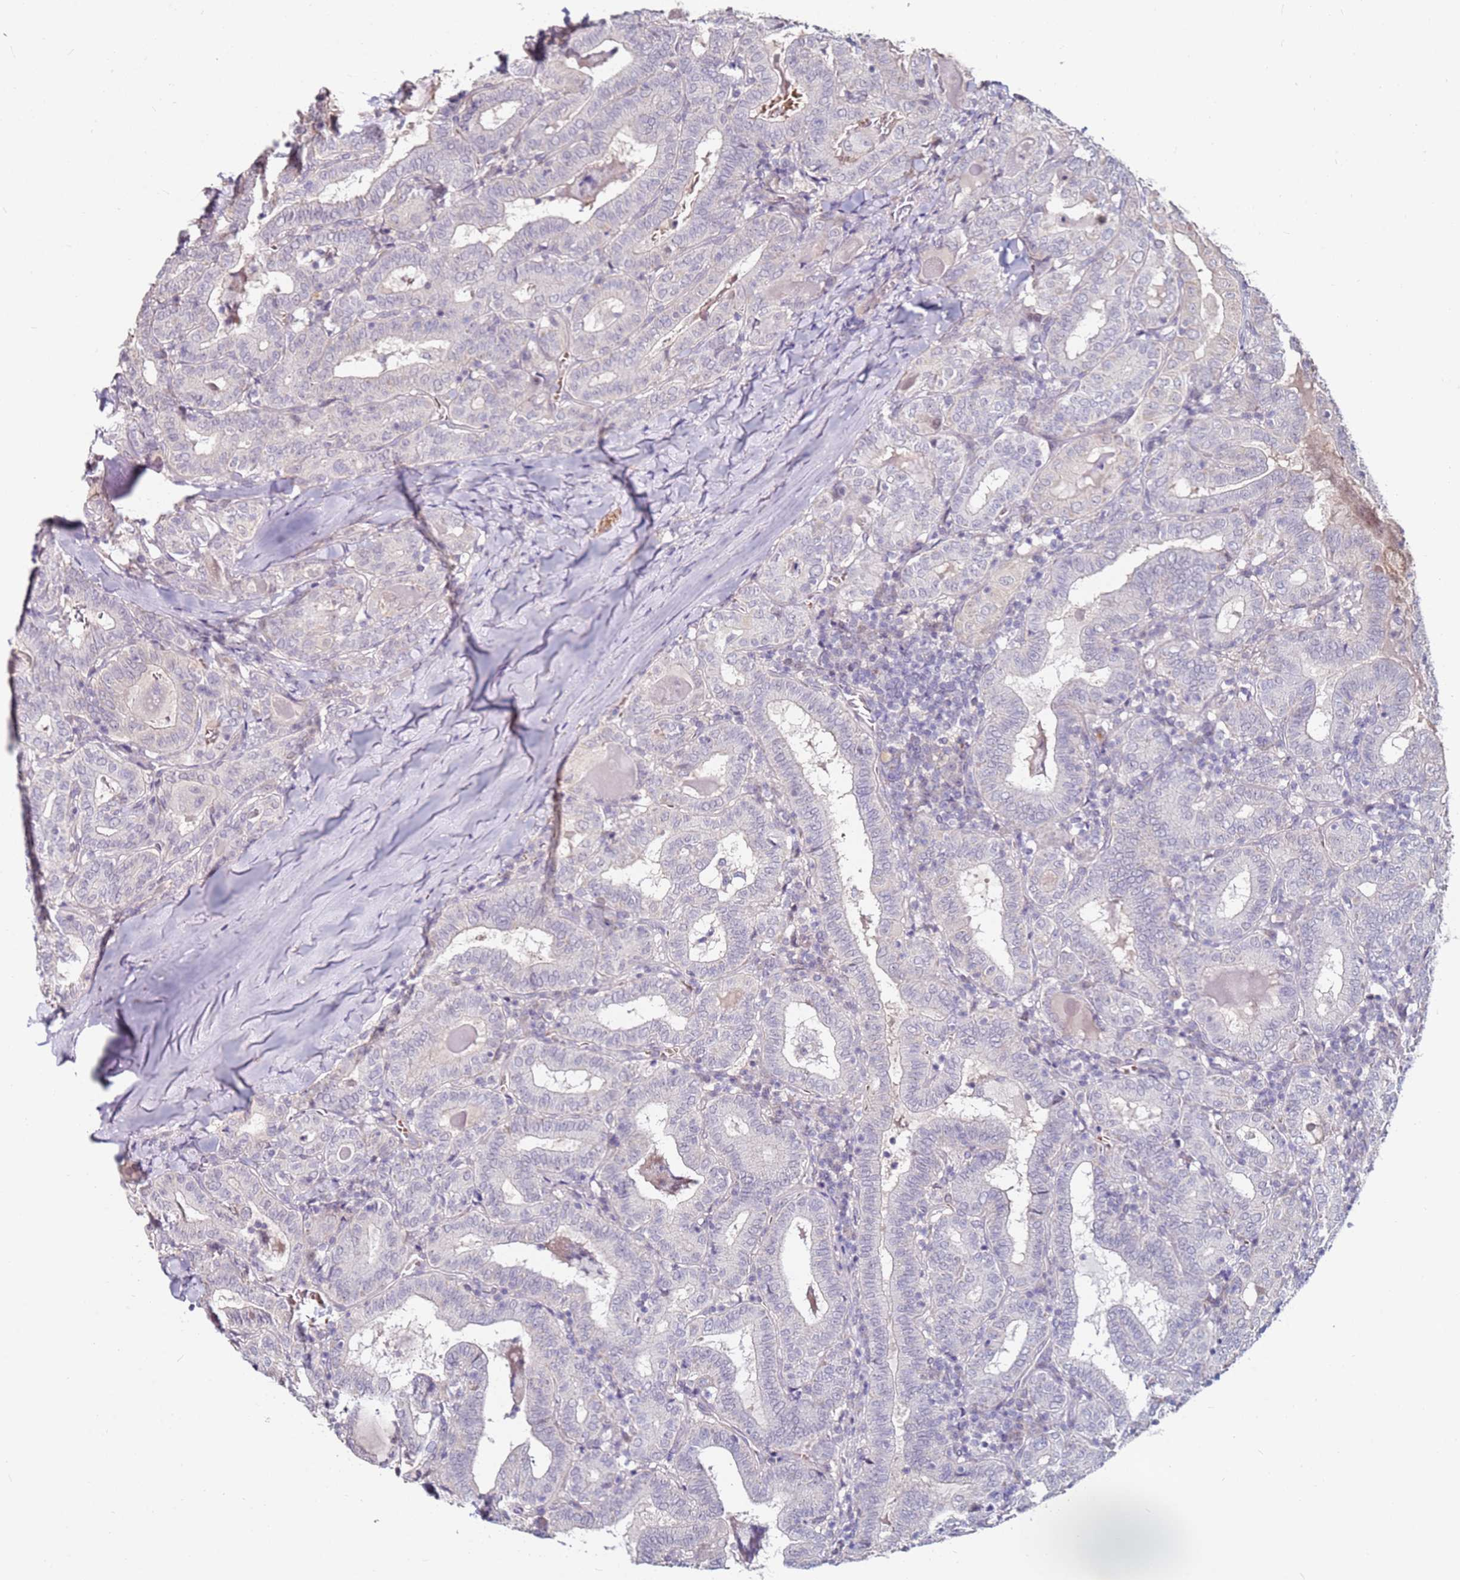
{"staining": {"intensity": "negative", "quantity": "none", "location": "none"}, "tissue": "thyroid cancer", "cell_type": "Tumor cells", "image_type": "cancer", "snomed": [{"axis": "morphology", "description": "Papillary adenocarcinoma, NOS"}, {"axis": "topography", "description": "Thyroid gland"}], "caption": "IHC image of human thyroid cancer stained for a protein (brown), which reveals no positivity in tumor cells. (Brightfield microscopy of DAB (3,3'-diaminobenzidine) immunohistochemistry (IHC) at high magnification).", "gene": "RARS2", "patient": {"sex": "female", "age": 72}}